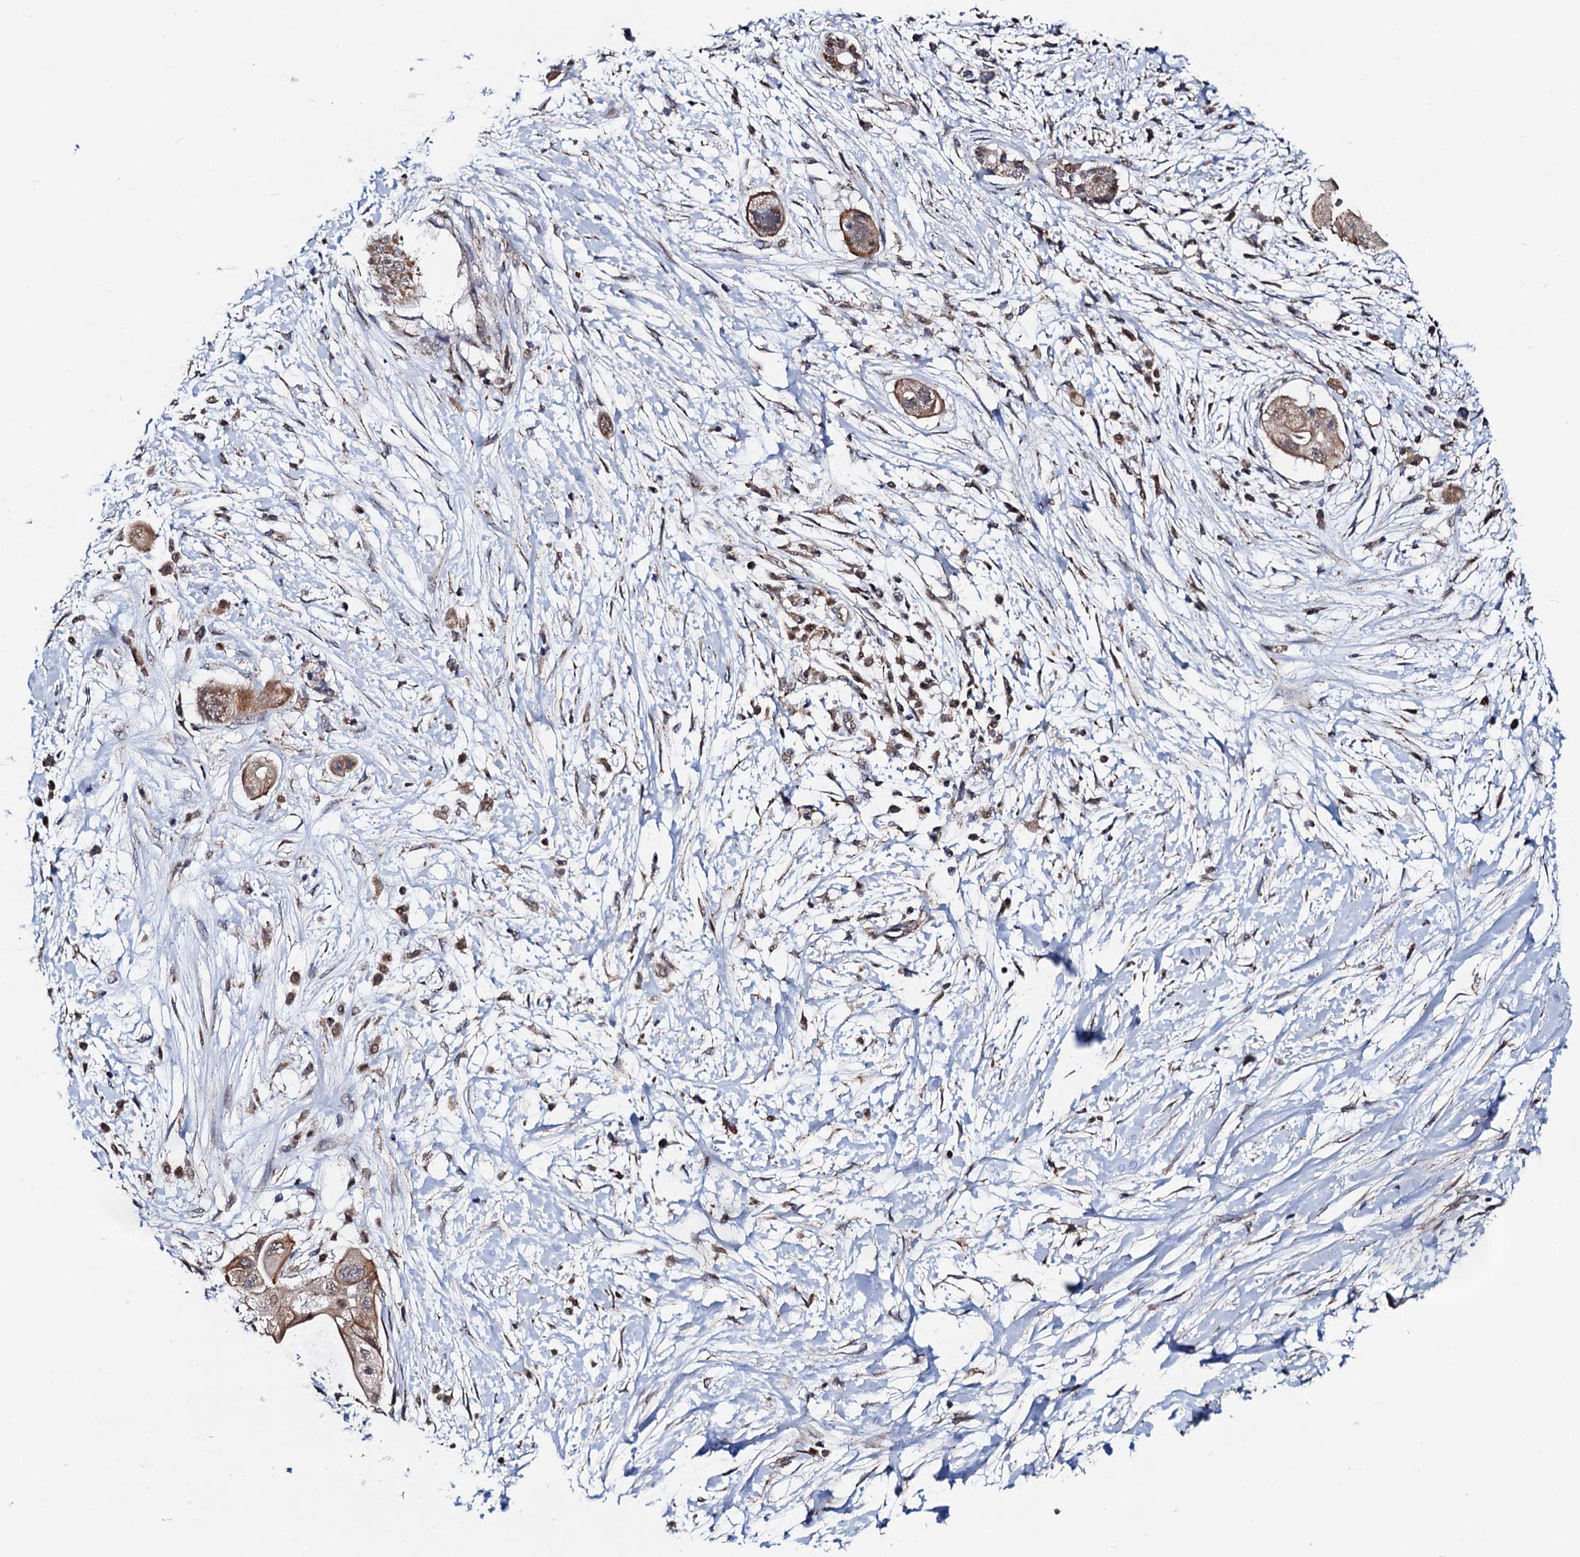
{"staining": {"intensity": "moderate", "quantity": ">75%", "location": "cytoplasmic/membranous"}, "tissue": "pancreatic cancer", "cell_type": "Tumor cells", "image_type": "cancer", "snomed": [{"axis": "morphology", "description": "Adenocarcinoma, NOS"}, {"axis": "topography", "description": "Pancreas"}], "caption": "Tumor cells display moderate cytoplasmic/membranous positivity in about >75% of cells in pancreatic cancer.", "gene": "PTCD3", "patient": {"sex": "male", "age": 68}}